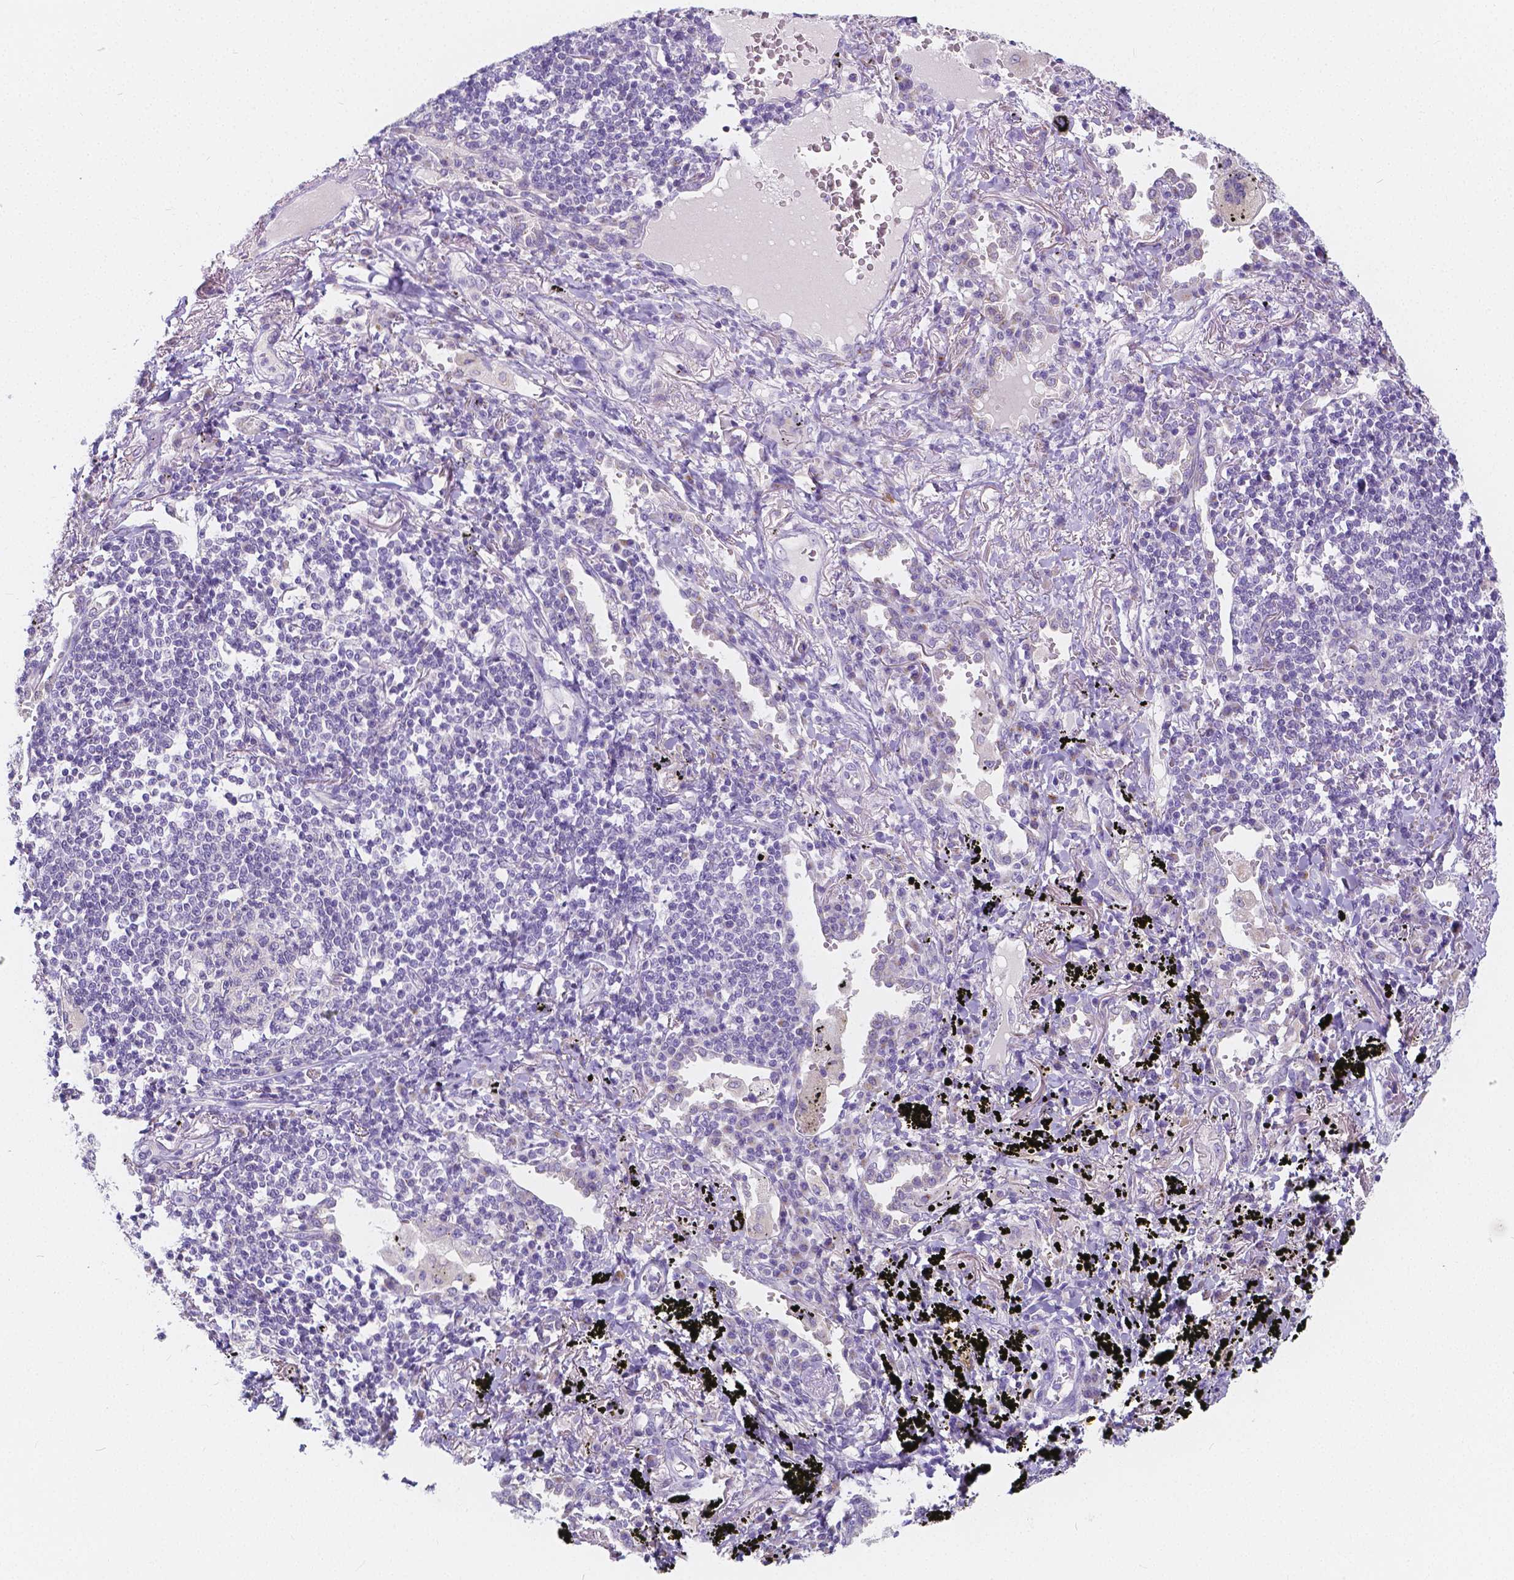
{"staining": {"intensity": "negative", "quantity": "none", "location": "none"}, "tissue": "lung cancer", "cell_type": "Tumor cells", "image_type": "cancer", "snomed": [{"axis": "morphology", "description": "Squamous cell carcinoma, NOS"}, {"axis": "topography", "description": "Lung"}], "caption": "Protein analysis of lung cancer shows no significant positivity in tumor cells.", "gene": "RNF186", "patient": {"sex": "male", "age": 78}}